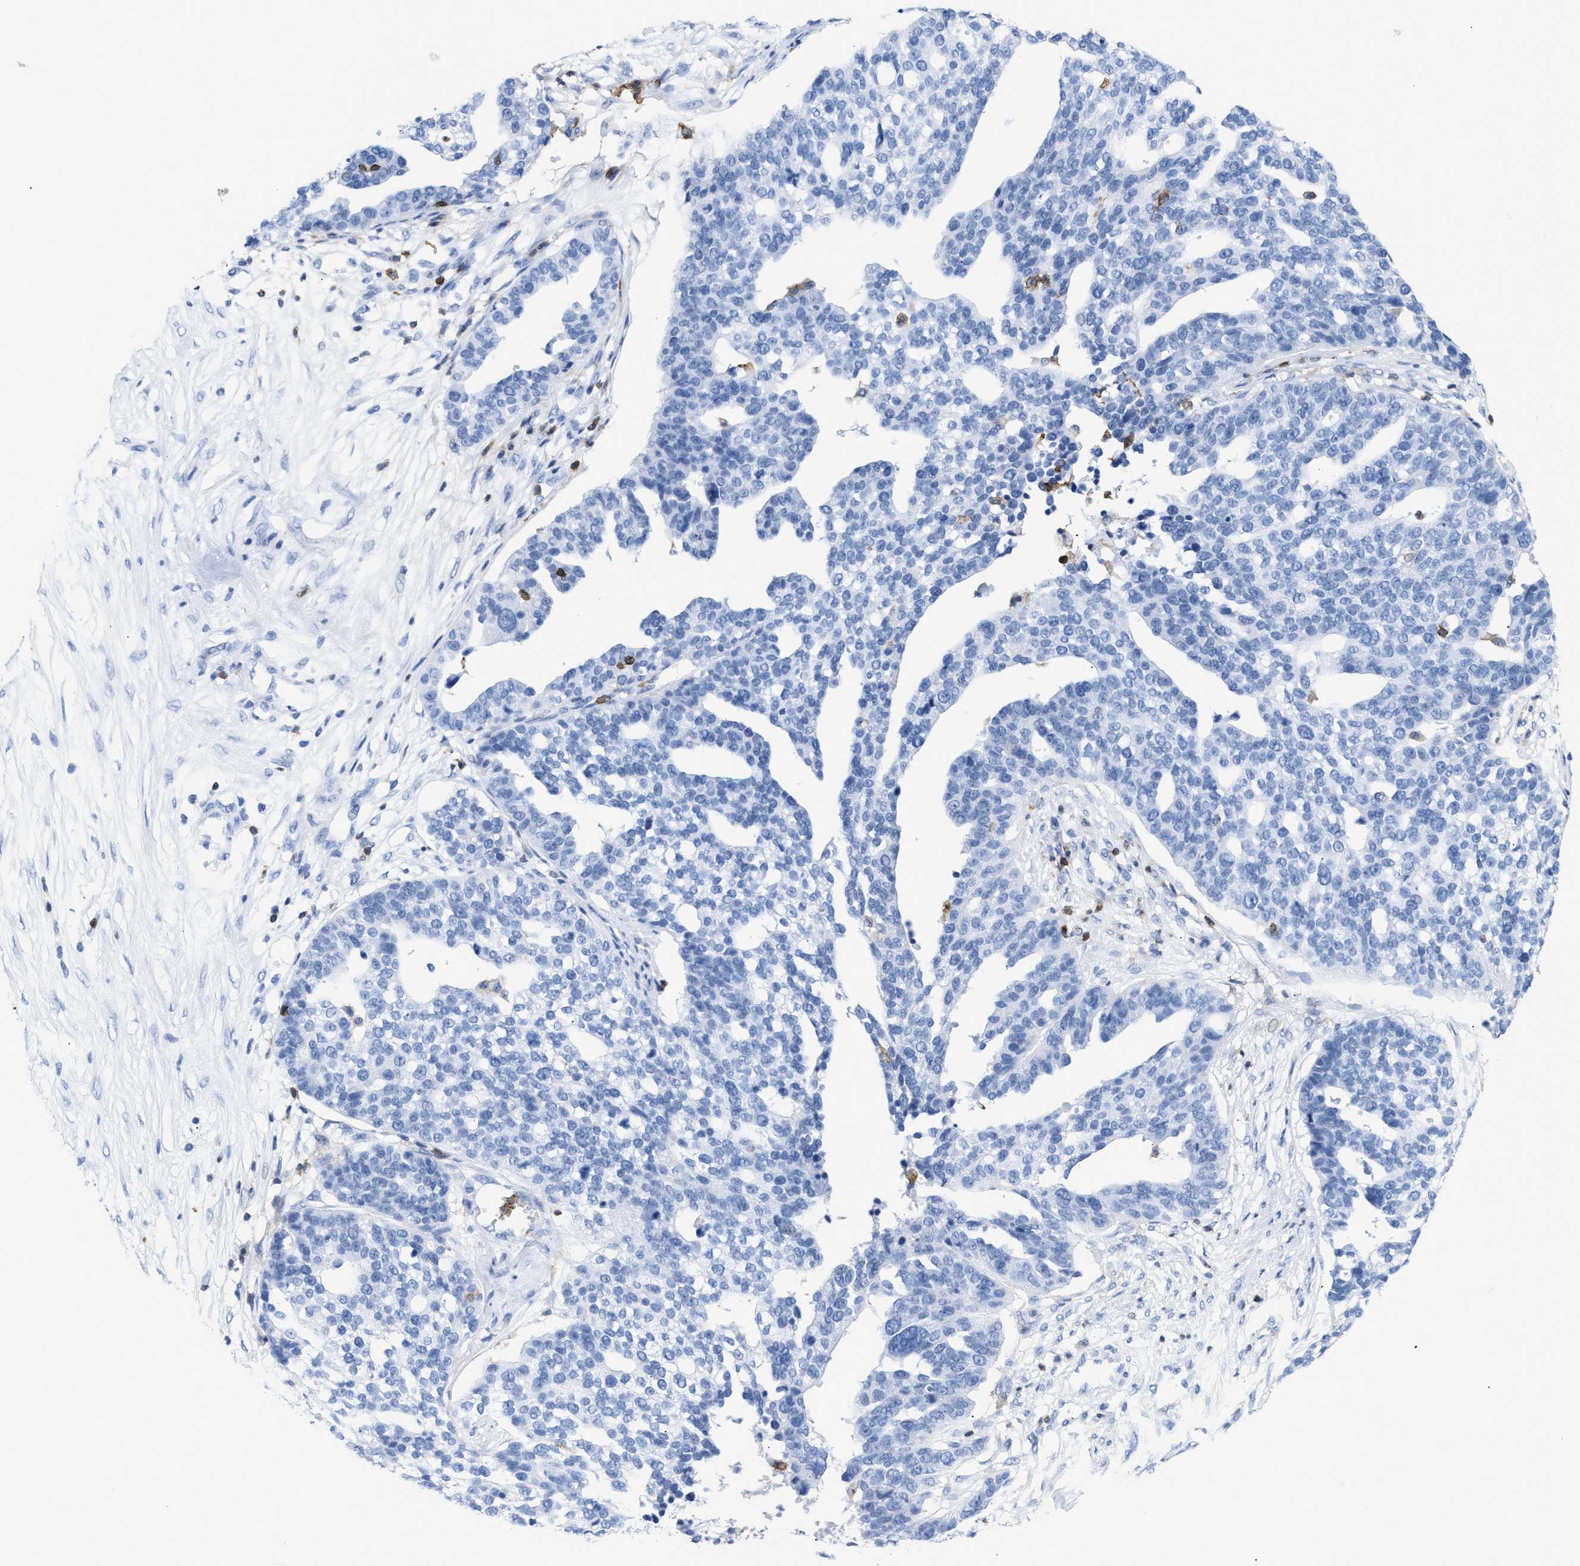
{"staining": {"intensity": "negative", "quantity": "none", "location": "none"}, "tissue": "ovarian cancer", "cell_type": "Tumor cells", "image_type": "cancer", "snomed": [{"axis": "morphology", "description": "Cystadenocarcinoma, serous, NOS"}, {"axis": "topography", "description": "Ovary"}], "caption": "Immunohistochemistry micrograph of neoplastic tissue: ovarian cancer (serous cystadenocarcinoma) stained with DAB (3,3'-diaminobenzidine) exhibits no significant protein expression in tumor cells.", "gene": "LCP1", "patient": {"sex": "female", "age": 59}}